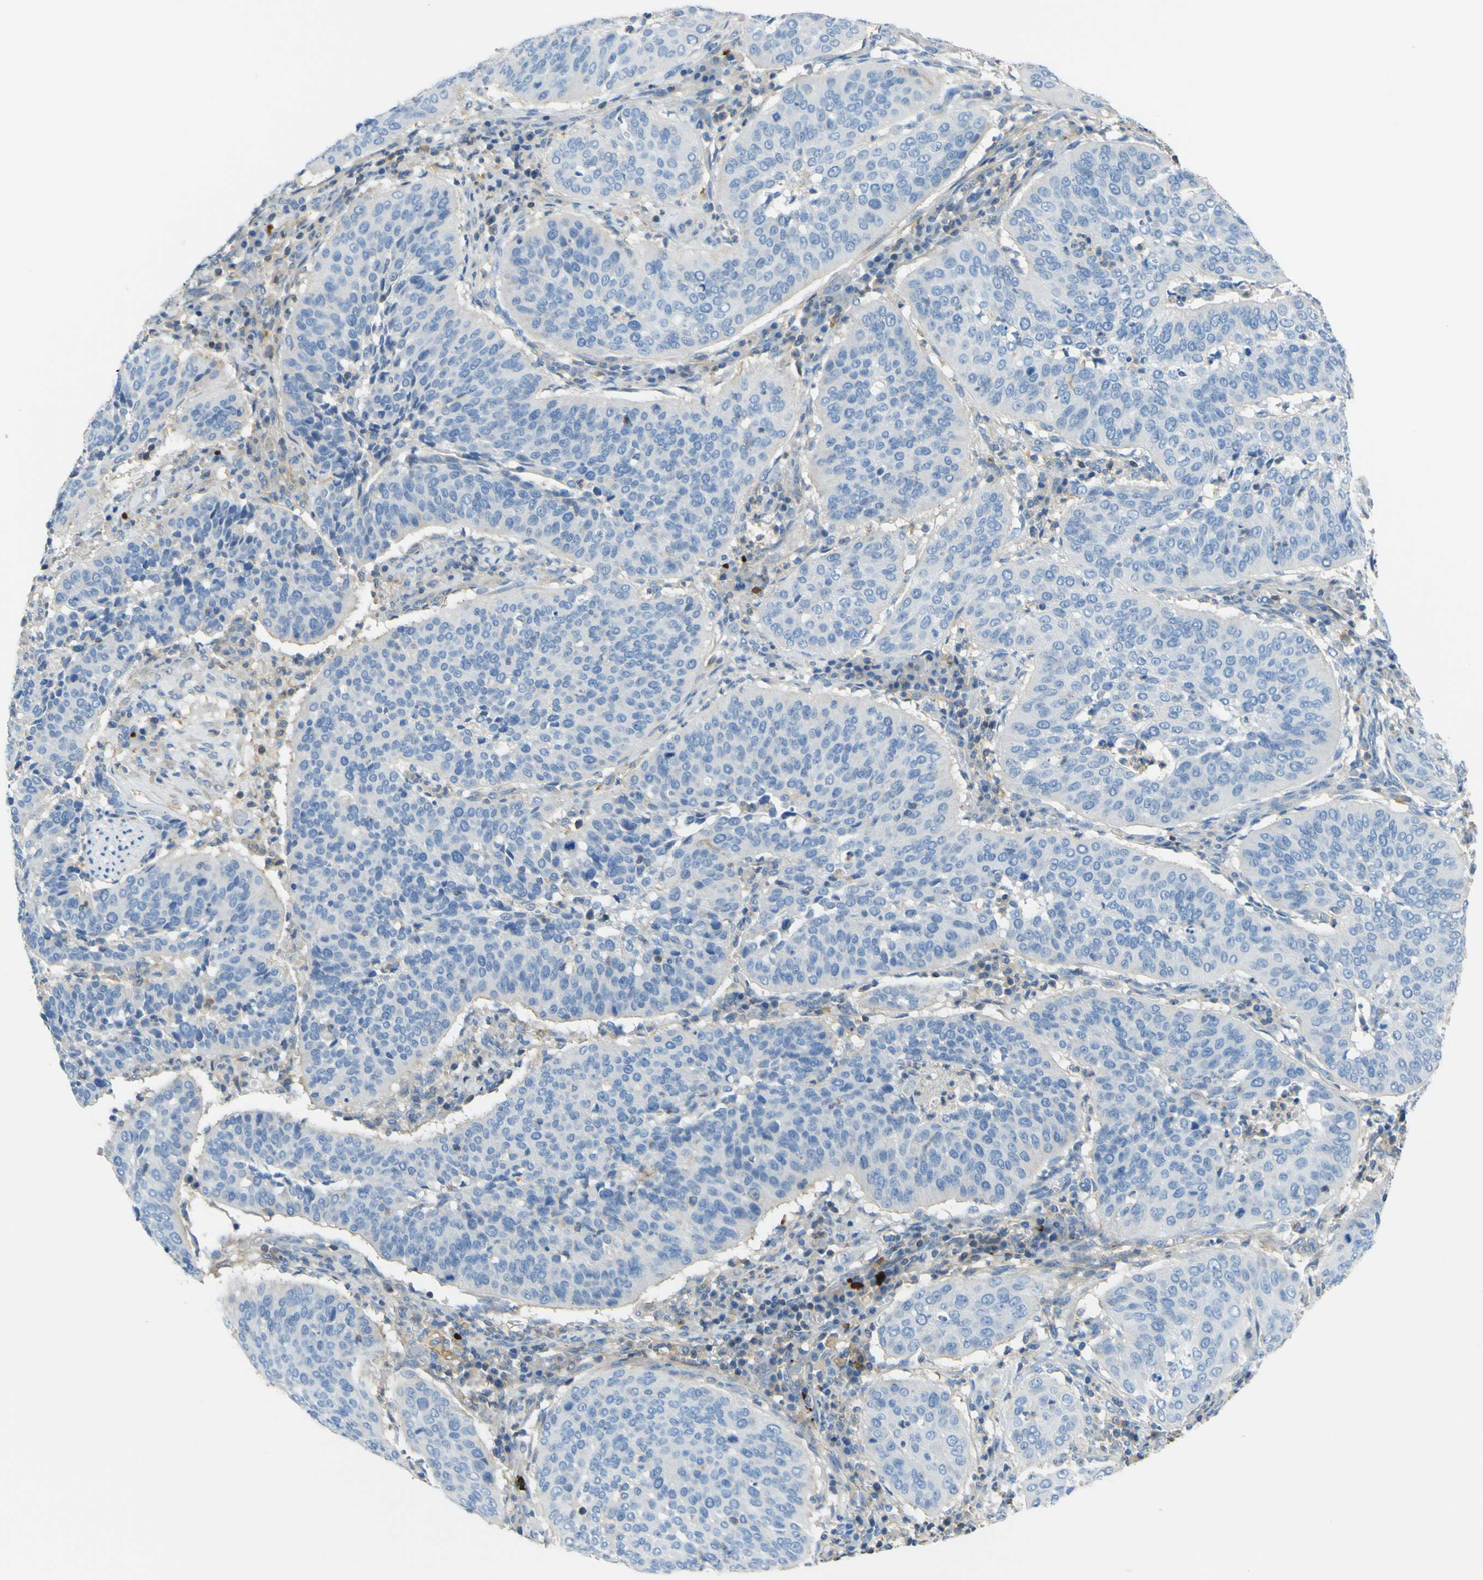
{"staining": {"intensity": "negative", "quantity": "none", "location": "none"}, "tissue": "cervical cancer", "cell_type": "Tumor cells", "image_type": "cancer", "snomed": [{"axis": "morphology", "description": "Normal tissue, NOS"}, {"axis": "morphology", "description": "Squamous cell carcinoma, NOS"}, {"axis": "topography", "description": "Cervix"}], "caption": "A photomicrograph of human squamous cell carcinoma (cervical) is negative for staining in tumor cells.", "gene": "OGN", "patient": {"sex": "female", "age": 39}}